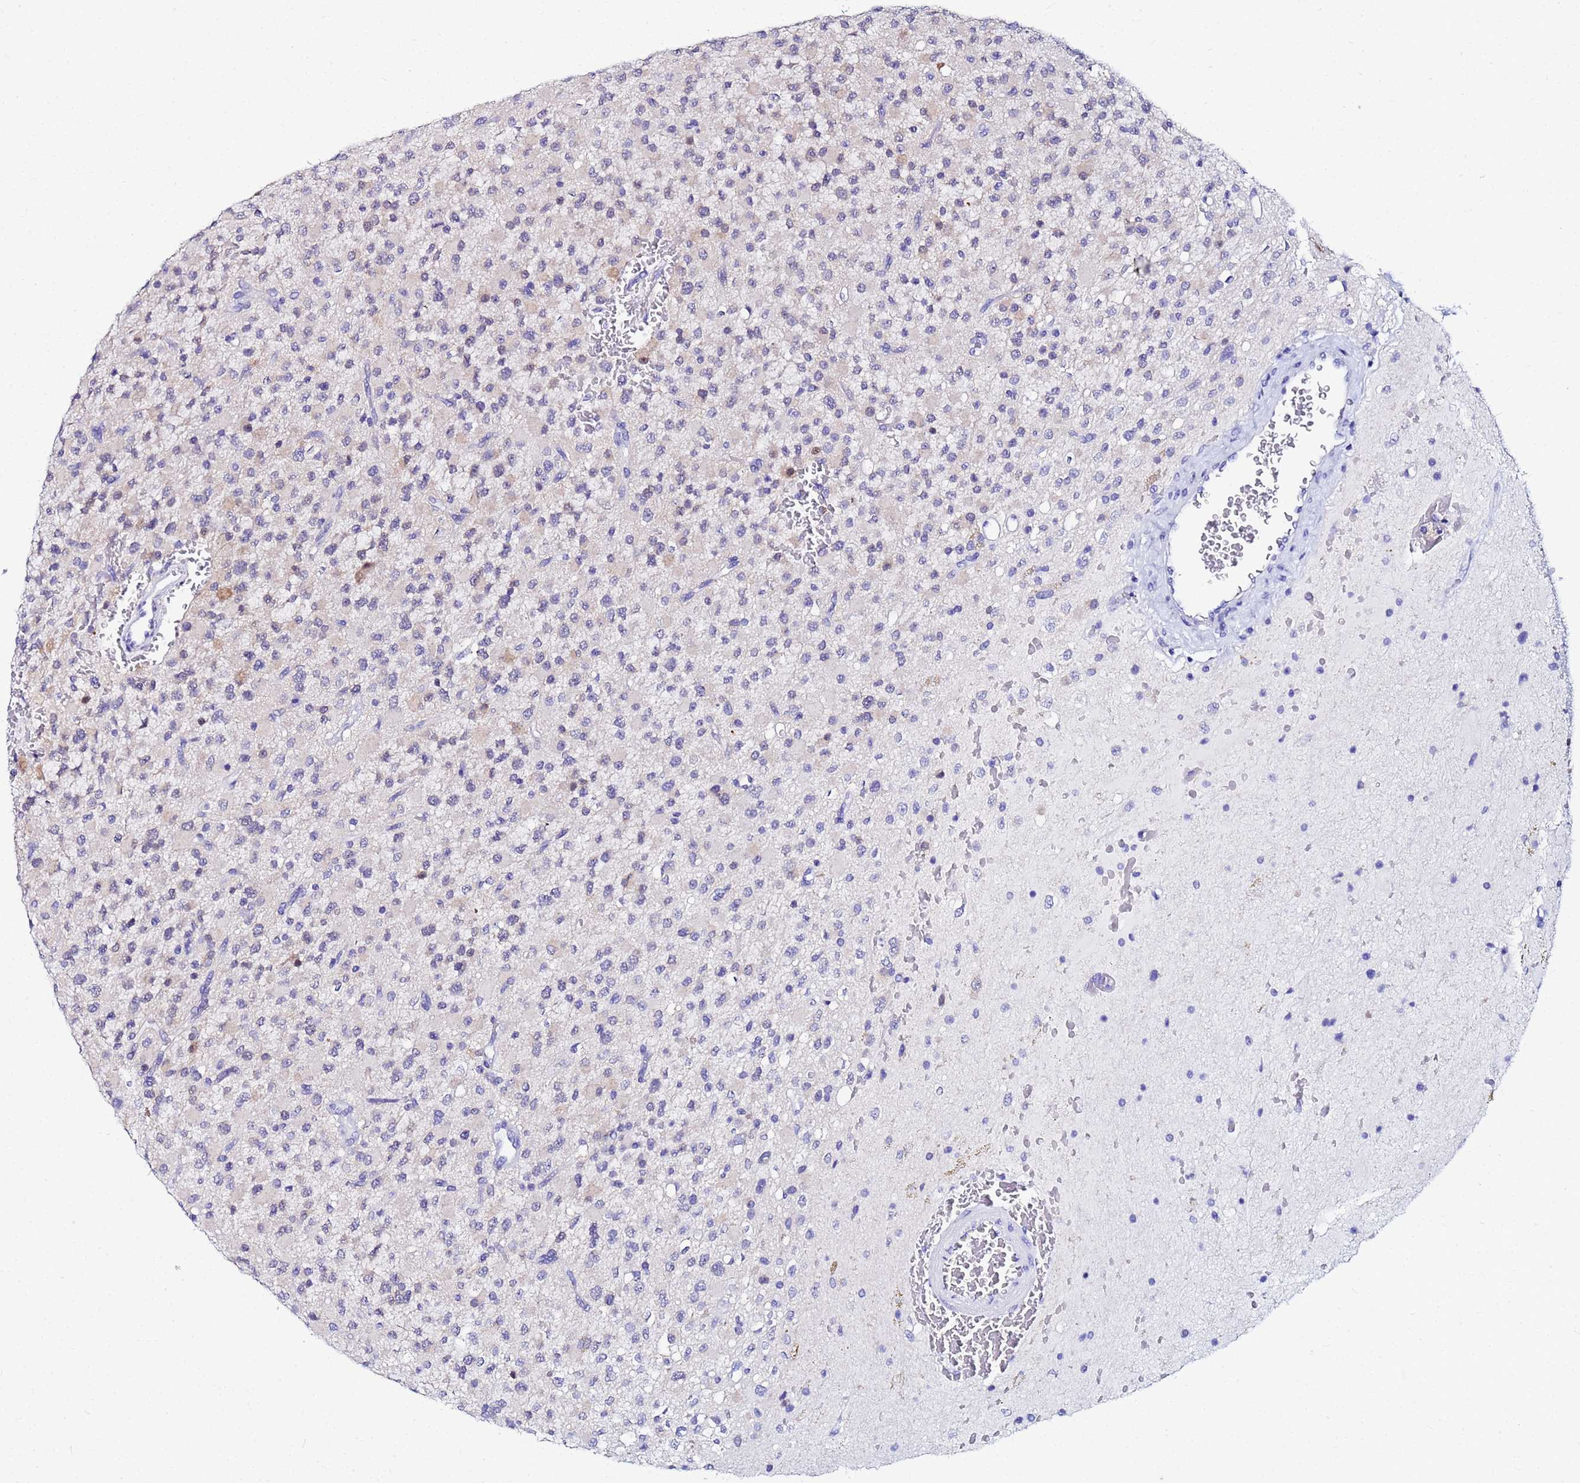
{"staining": {"intensity": "negative", "quantity": "none", "location": "none"}, "tissue": "glioma", "cell_type": "Tumor cells", "image_type": "cancer", "snomed": [{"axis": "morphology", "description": "Glioma, malignant, High grade"}, {"axis": "topography", "description": "Brain"}], "caption": "High magnification brightfield microscopy of malignant high-grade glioma stained with DAB (brown) and counterstained with hematoxylin (blue): tumor cells show no significant staining. Brightfield microscopy of immunohistochemistry (IHC) stained with DAB (brown) and hematoxylin (blue), captured at high magnification.", "gene": "PPP1R14C", "patient": {"sex": "male", "age": 34}}